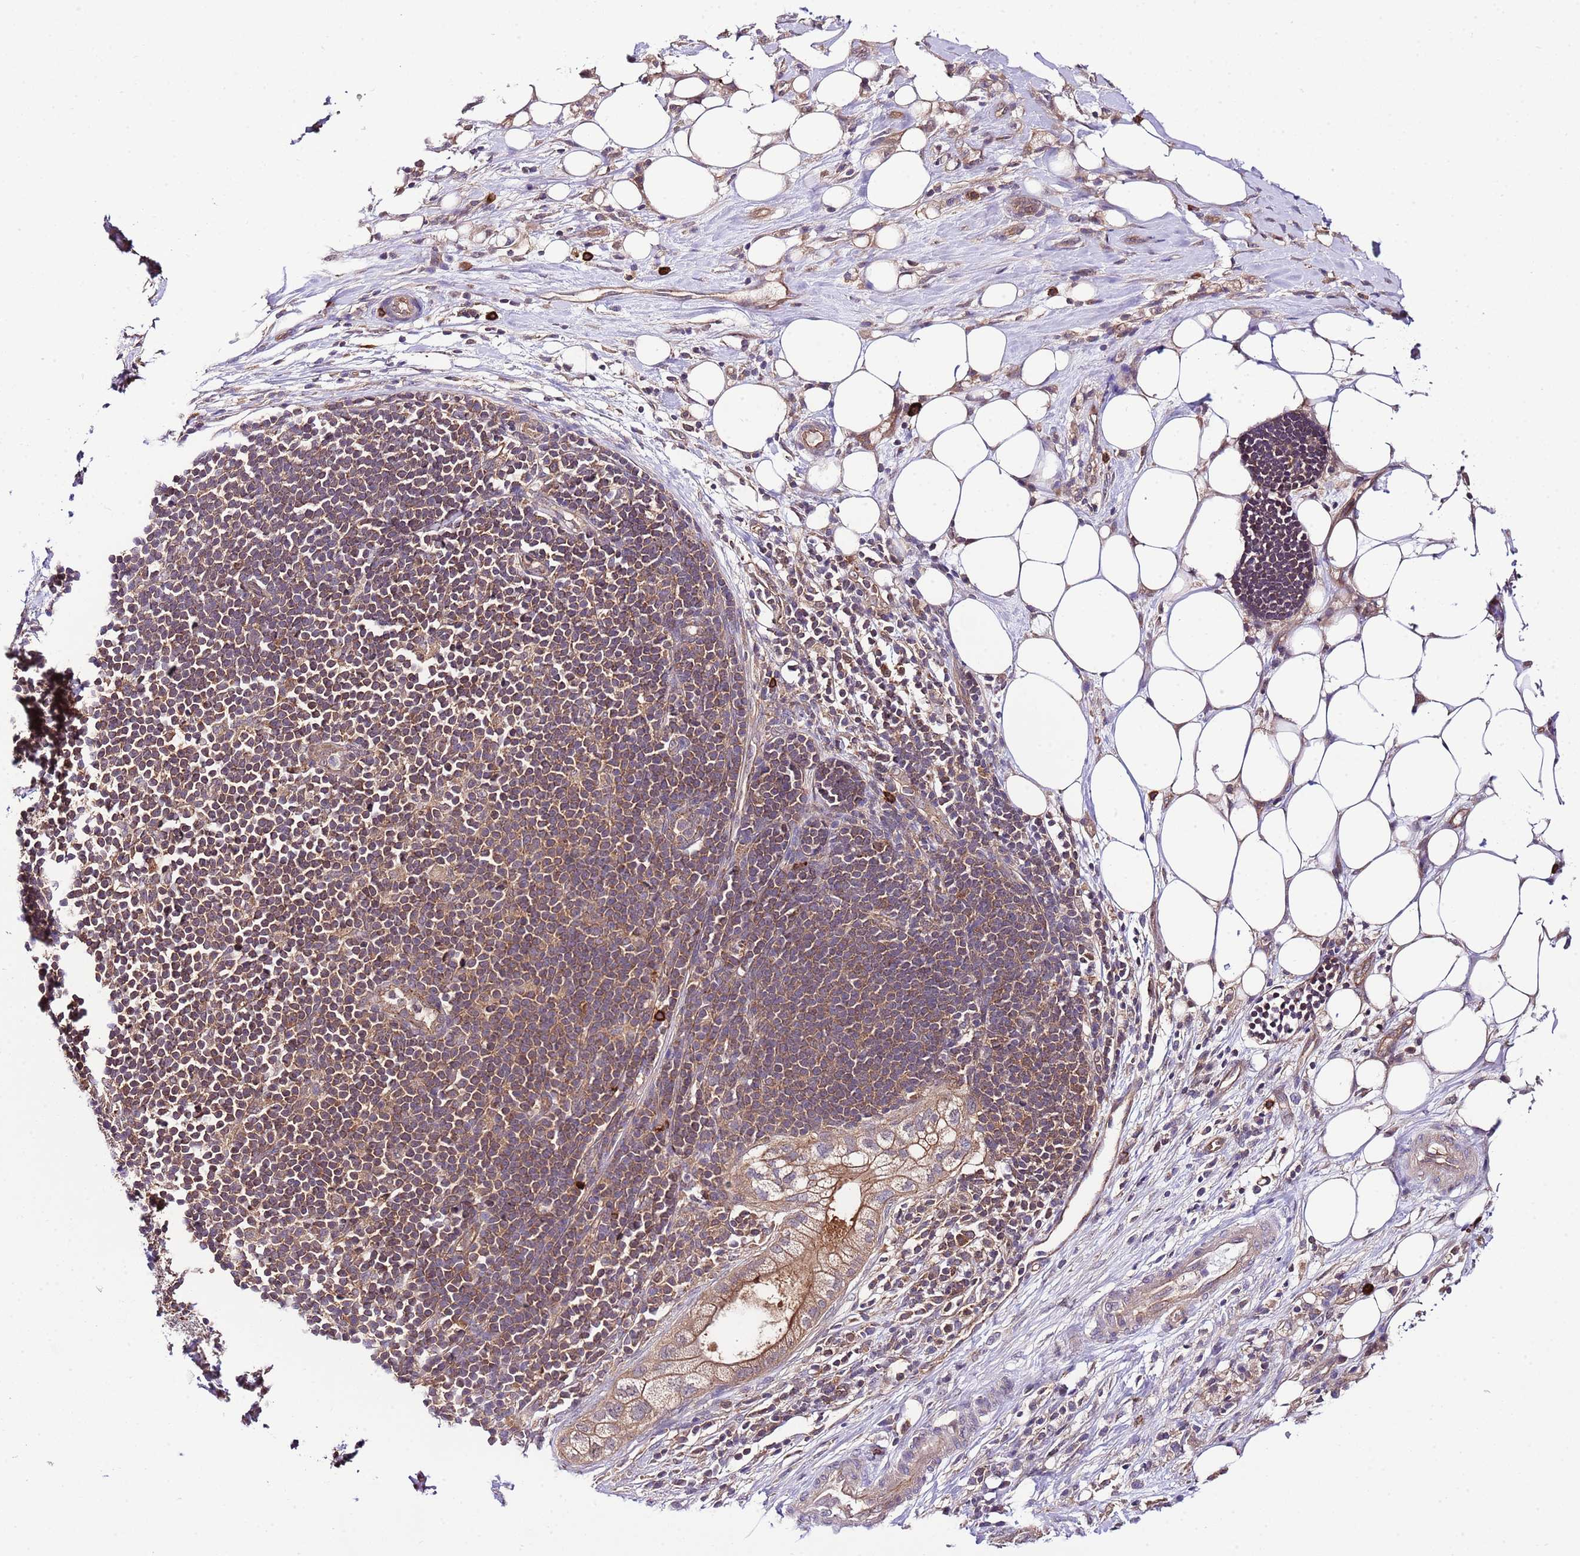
{"staining": {"intensity": "moderate", "quantity": ">75%", "location": "cytoplasmic/membranous"}, "tissue": "pancreatic cancer", "cell_type": "Tumor cells", "image_type": "cancer", "snomed": [{"axis": "morphology", "description": "Adenocarcinoma, NOS"}, {"axis": "topography", "description": "Pancreas"}], "caption": "Pancreatic cancer (adenocarcinoma) stained with immunohistochemistry exhibits moderate cytoplasmic/membranous expression in approximately >75% of tumor cells. Nuclei are stained in blue.", "gene": "DONSON", "patient": {"sex": "male", "age": 44}}